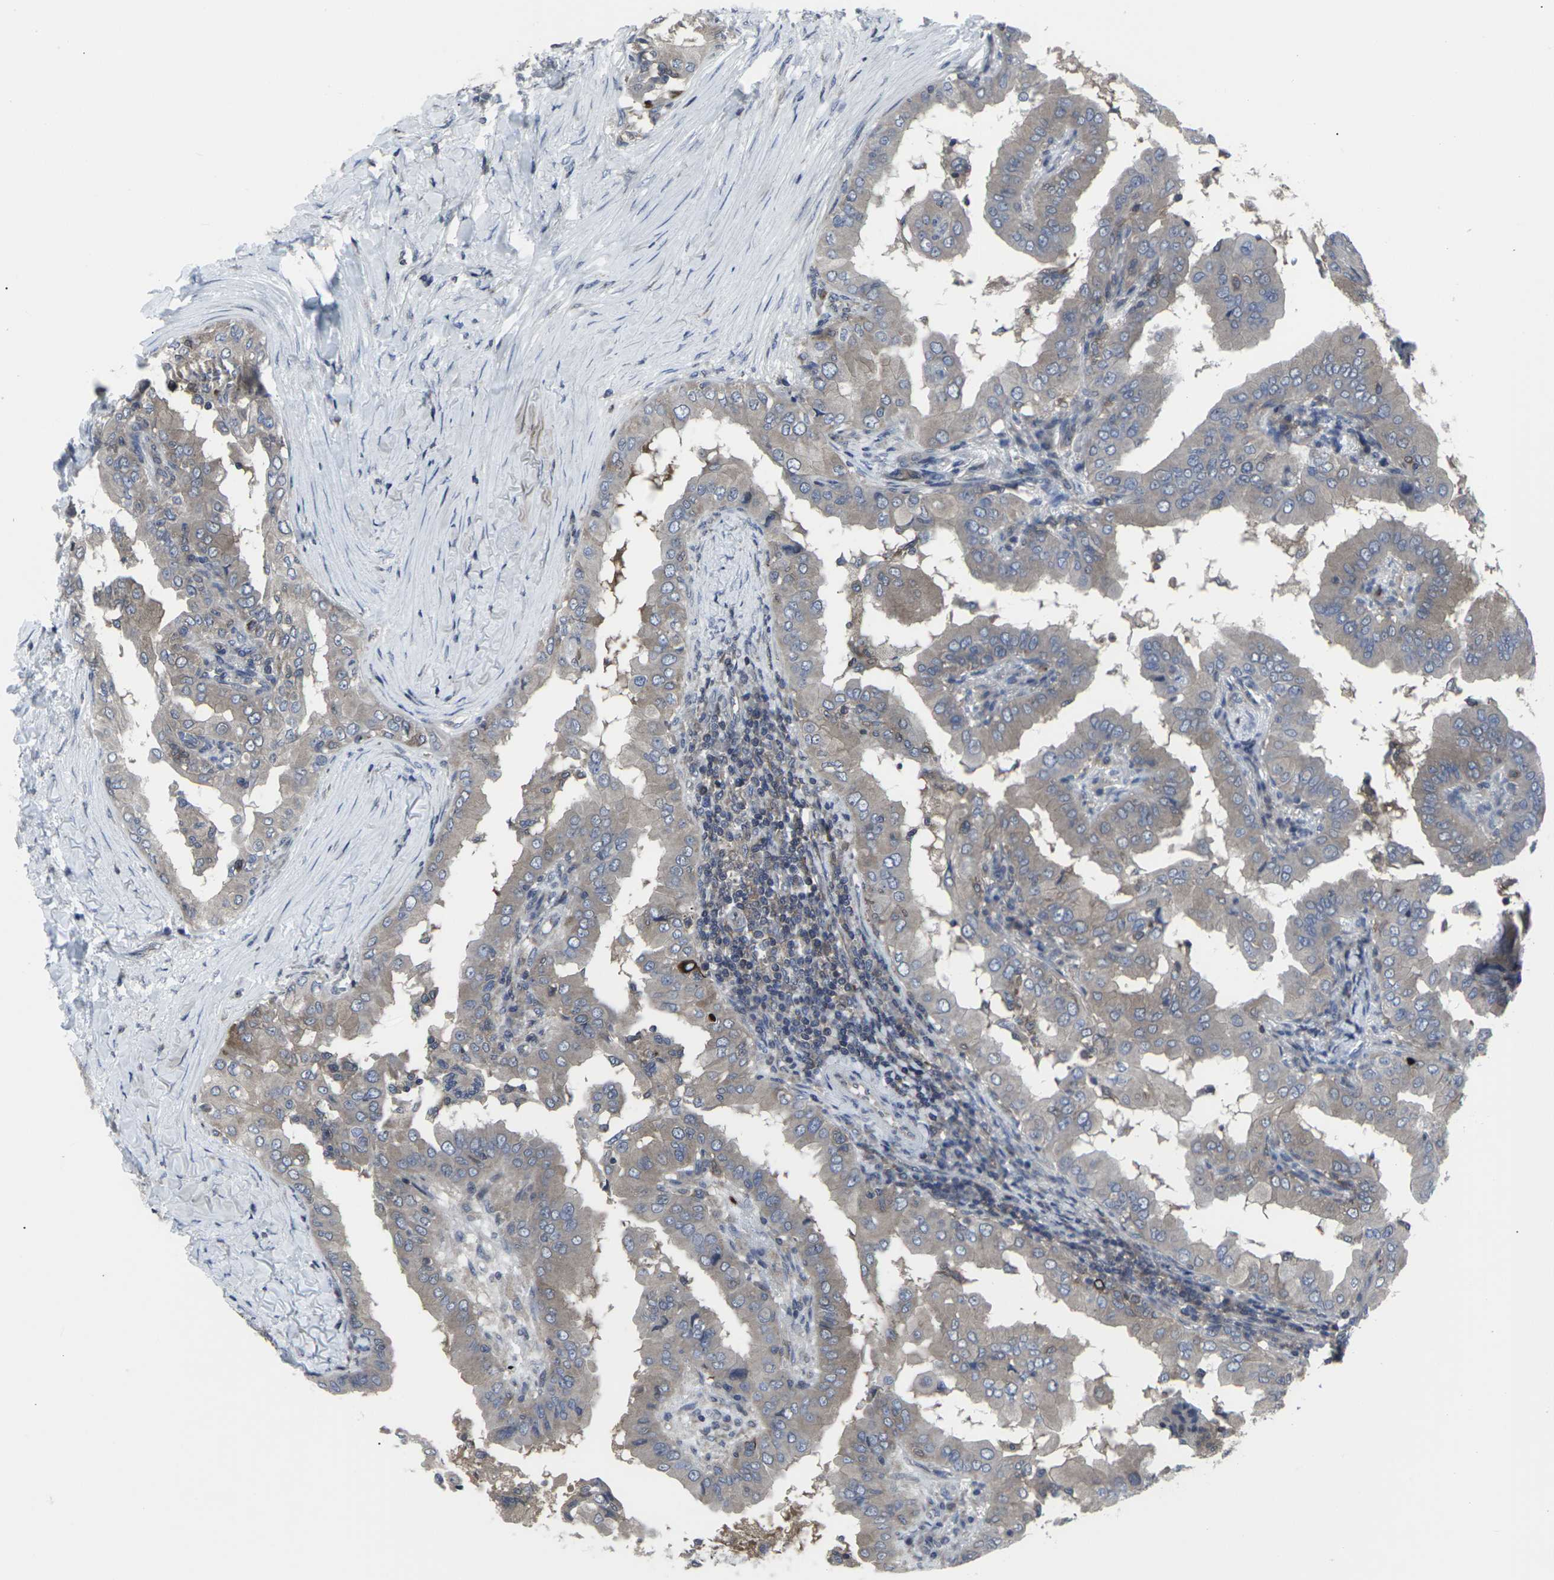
{"staining": {"intensity": "weak", "quantity": "25%-75%", "location": "cytoplasmic/membranous"}, "tissue": "thyroid cancer", "cell_type": "Tumor cells", "image_type": "cancer", "snomed": [{"axis": "morphology", "description": "Papillary adenocarcinoma, NOS"}, {"axis": "topography", "description": "Thyroid gland"}], "caption": "Weak cytoplasmic/membranous expression is identified in about 25%-75% of tumor cells in papillary adenocarcinoma (thyroid).", "gene": "HPRT1", "patient": {"sex": "male", "age": 33}}